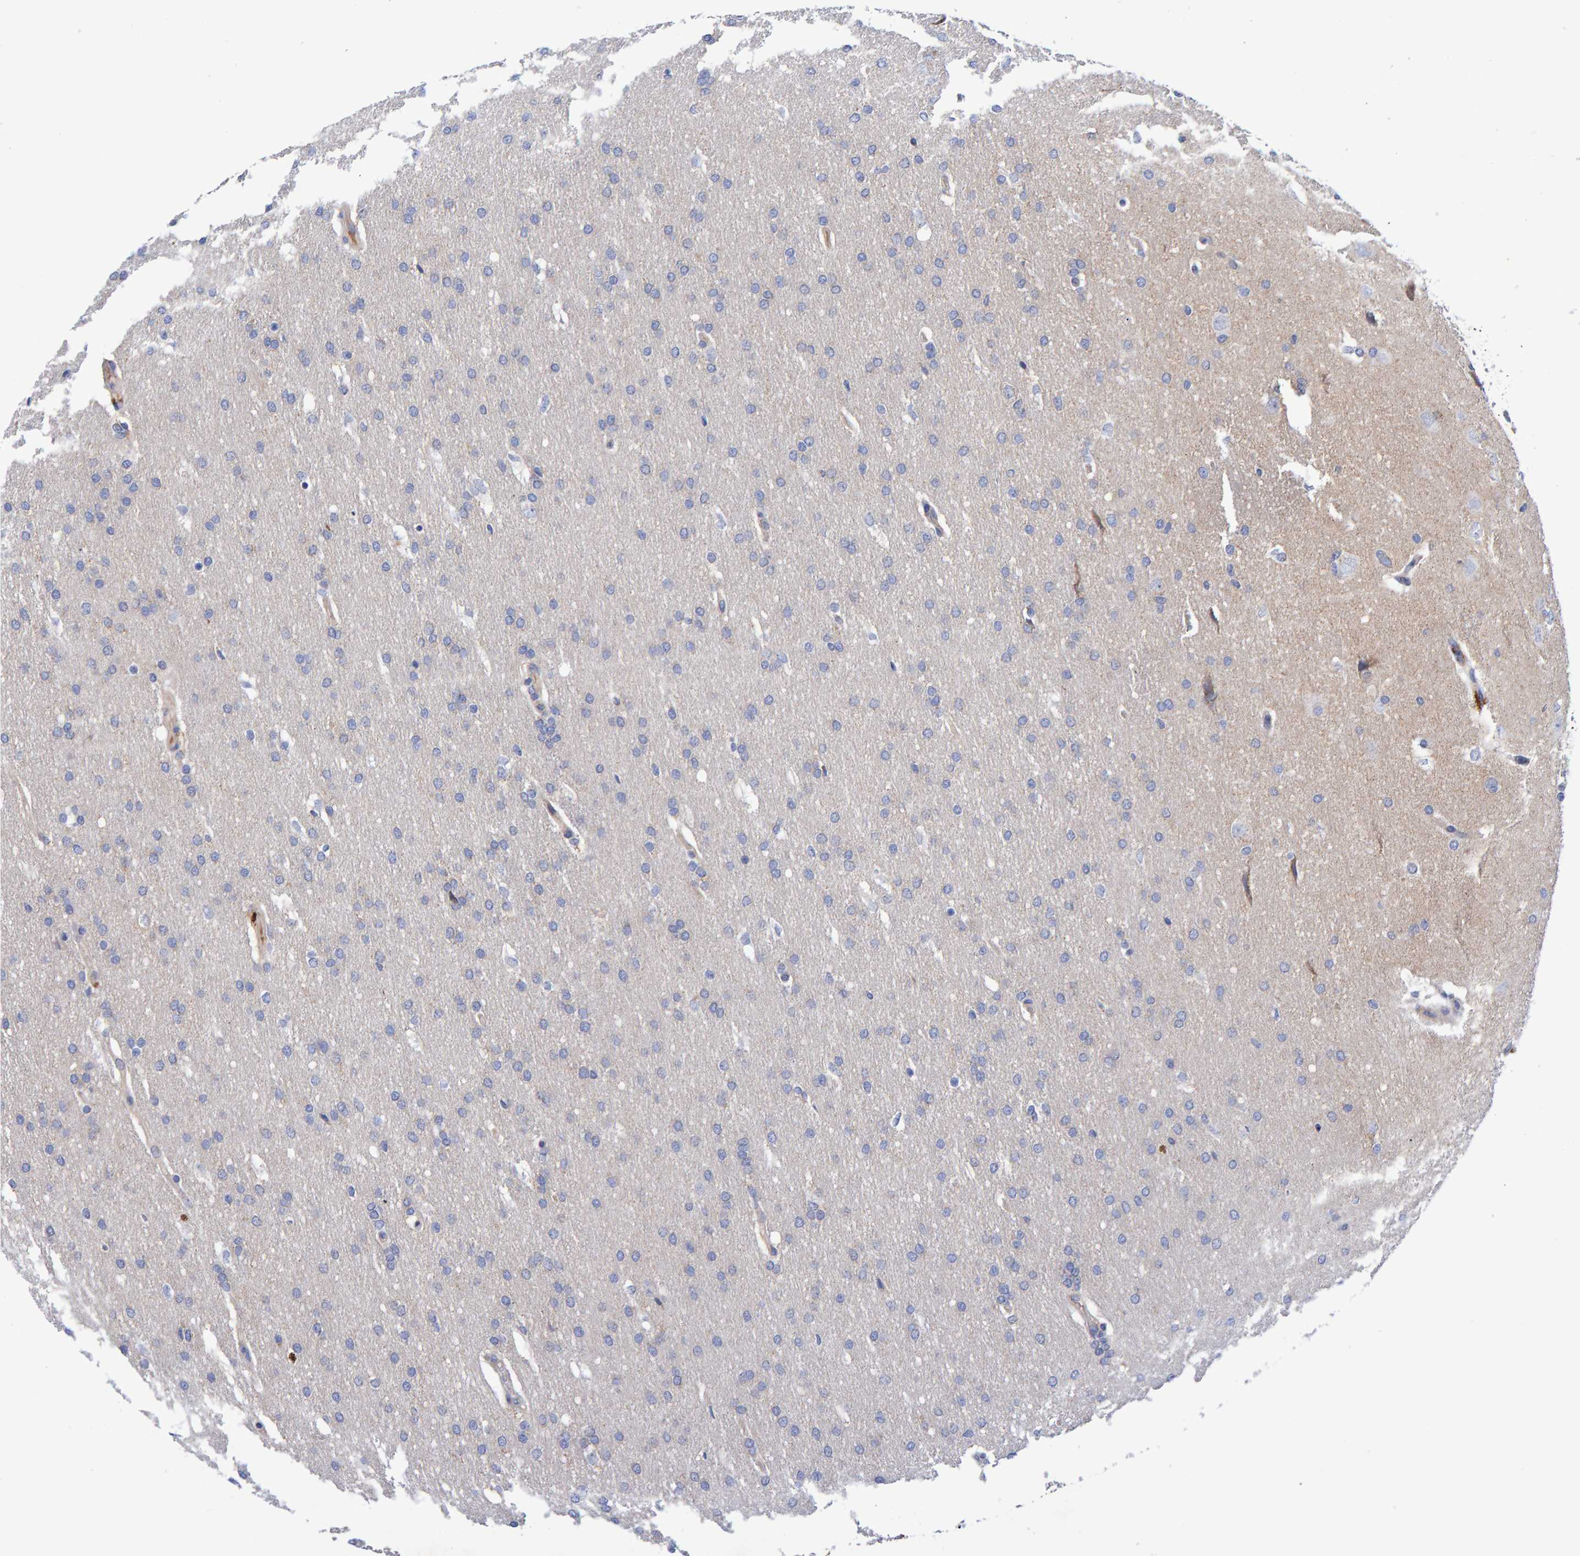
{"staining": {"intensity": "weak", "quantity": "25%-75%", "location": "cytoplasmic/membranous"}, "tissue": "glioma", "cell_type": "Tumor cells", "image_type": "cancer", "snomed": [{"axis": "morphology", "description": "Glioma, malignant, Low grade"}, {"axis": "topography", "description": "Brain"}], "caption": "DAB (3,3'-diaminobenzidine) immunohistochemical staining of human low-grade glioma (malignant) displays weak cytoplasmic/membranous protein positivity in approximately 25%-75% of tumor cells. The protein is stained brown, and the nuclei are stained in blue (DAB IHC with brightfield microscopy, high magnification).", "gene": "EFR3A", "patient": {"sex": "female", "age": 37}}